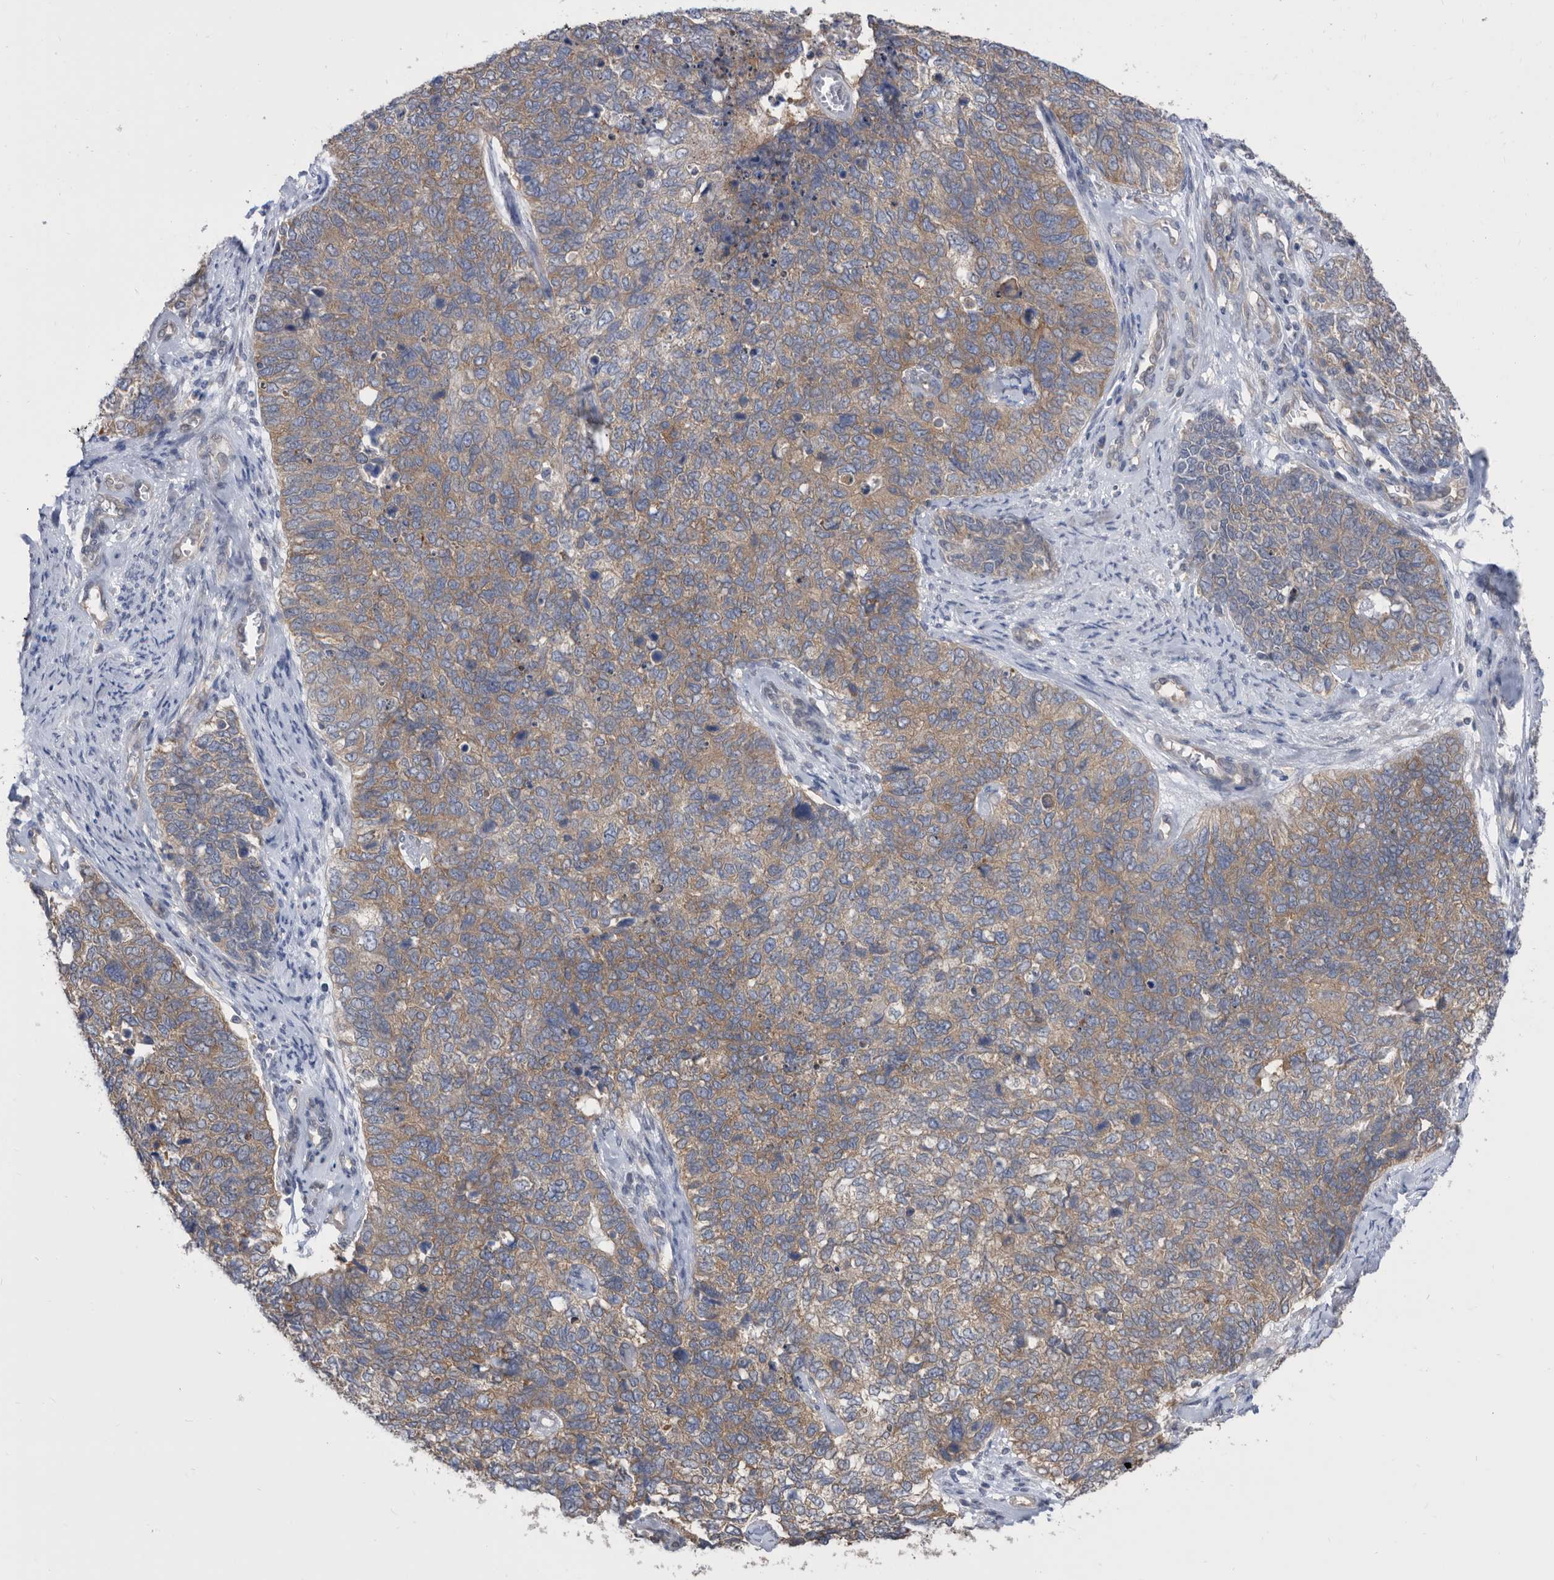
{"staining": {"intensity": "moderate", "quantity": ">75%", "location": "cytoplasmic/membranous"}, "tissue": "cervical cancer", "cell_type": "Tumor cells", "image_type": "cancer", "snomed": [{"axis": "morphology", "description": "Squamous cell carcinoma, NOS"}, {"axis": "topography", "description": "Cervix"}], "caption": "IHC staining of cervical squamous cell carcinoma, which shows medium levels of moderate cytoplasmic/membranous staining in about >75% of tumor cells indicating moderate cytoplasmic/membranous protein positivity. The staining was performed using DAB (brown) for protein detection and nuclei were counterstained in hematoxylin (blue).", "gene": "CCT4", "patient": {"sex": "female", "age": 63}}